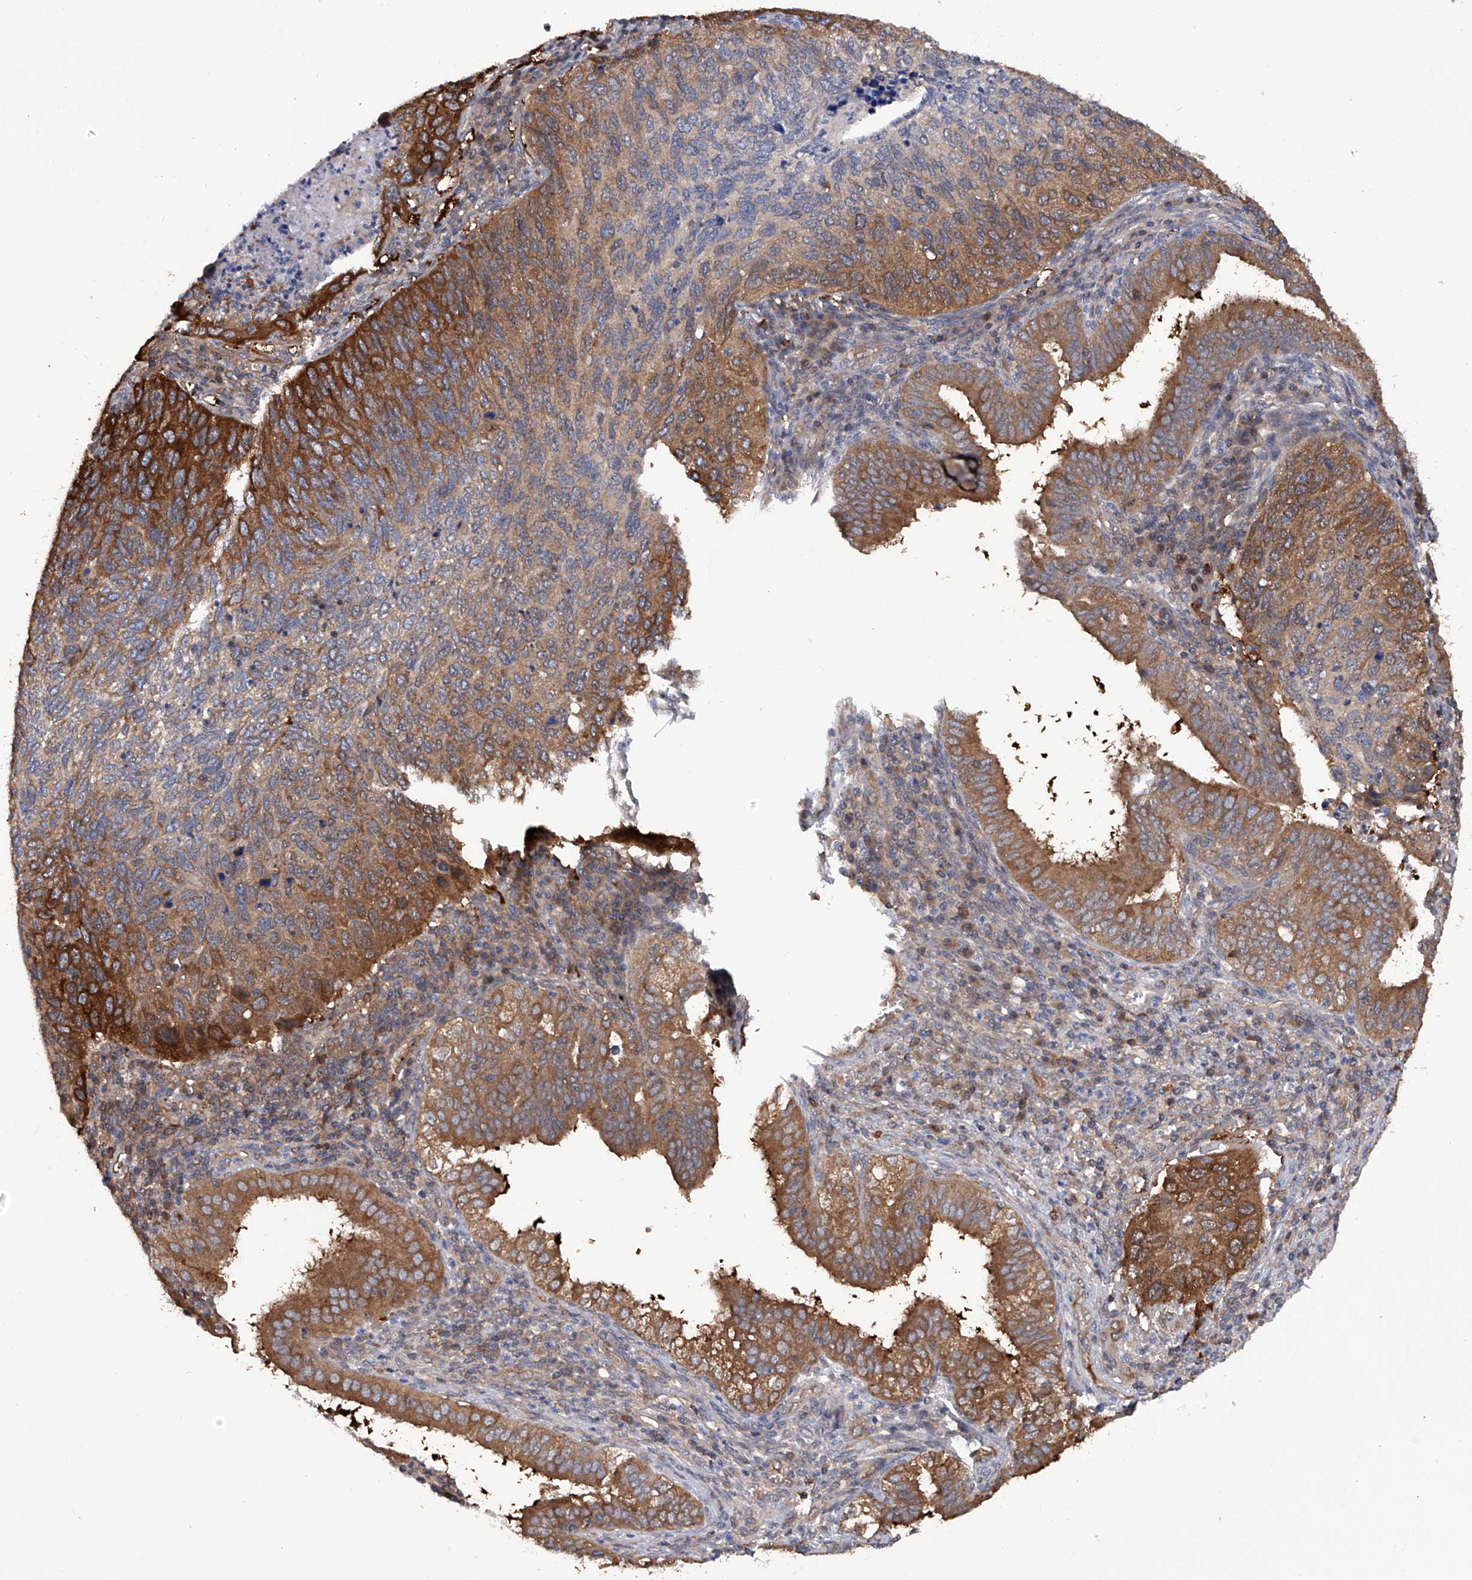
{"staining": {"intensity": "strong", "quantity": "25%-75%", "location": "cytoplasmic/membranous"}, "tissue": "cervical cancer", "cell_type": "Tumor cells", "image_type": "cancer", "snomed": [{"axis": "morphology", "description": "Squamous cell carcinoma, NOS"}, {"axis": "topography", "description": "Cervix"}], "caption": "Strong cytoplasmic/membranous positivity for a protein is seen in about 25%-75% of tumor cells of squamous cell carcinoma (cervical) using immunohistochemistry.", "gene": "NUDT17", "patient": {"sex": "female", "age": 38}}